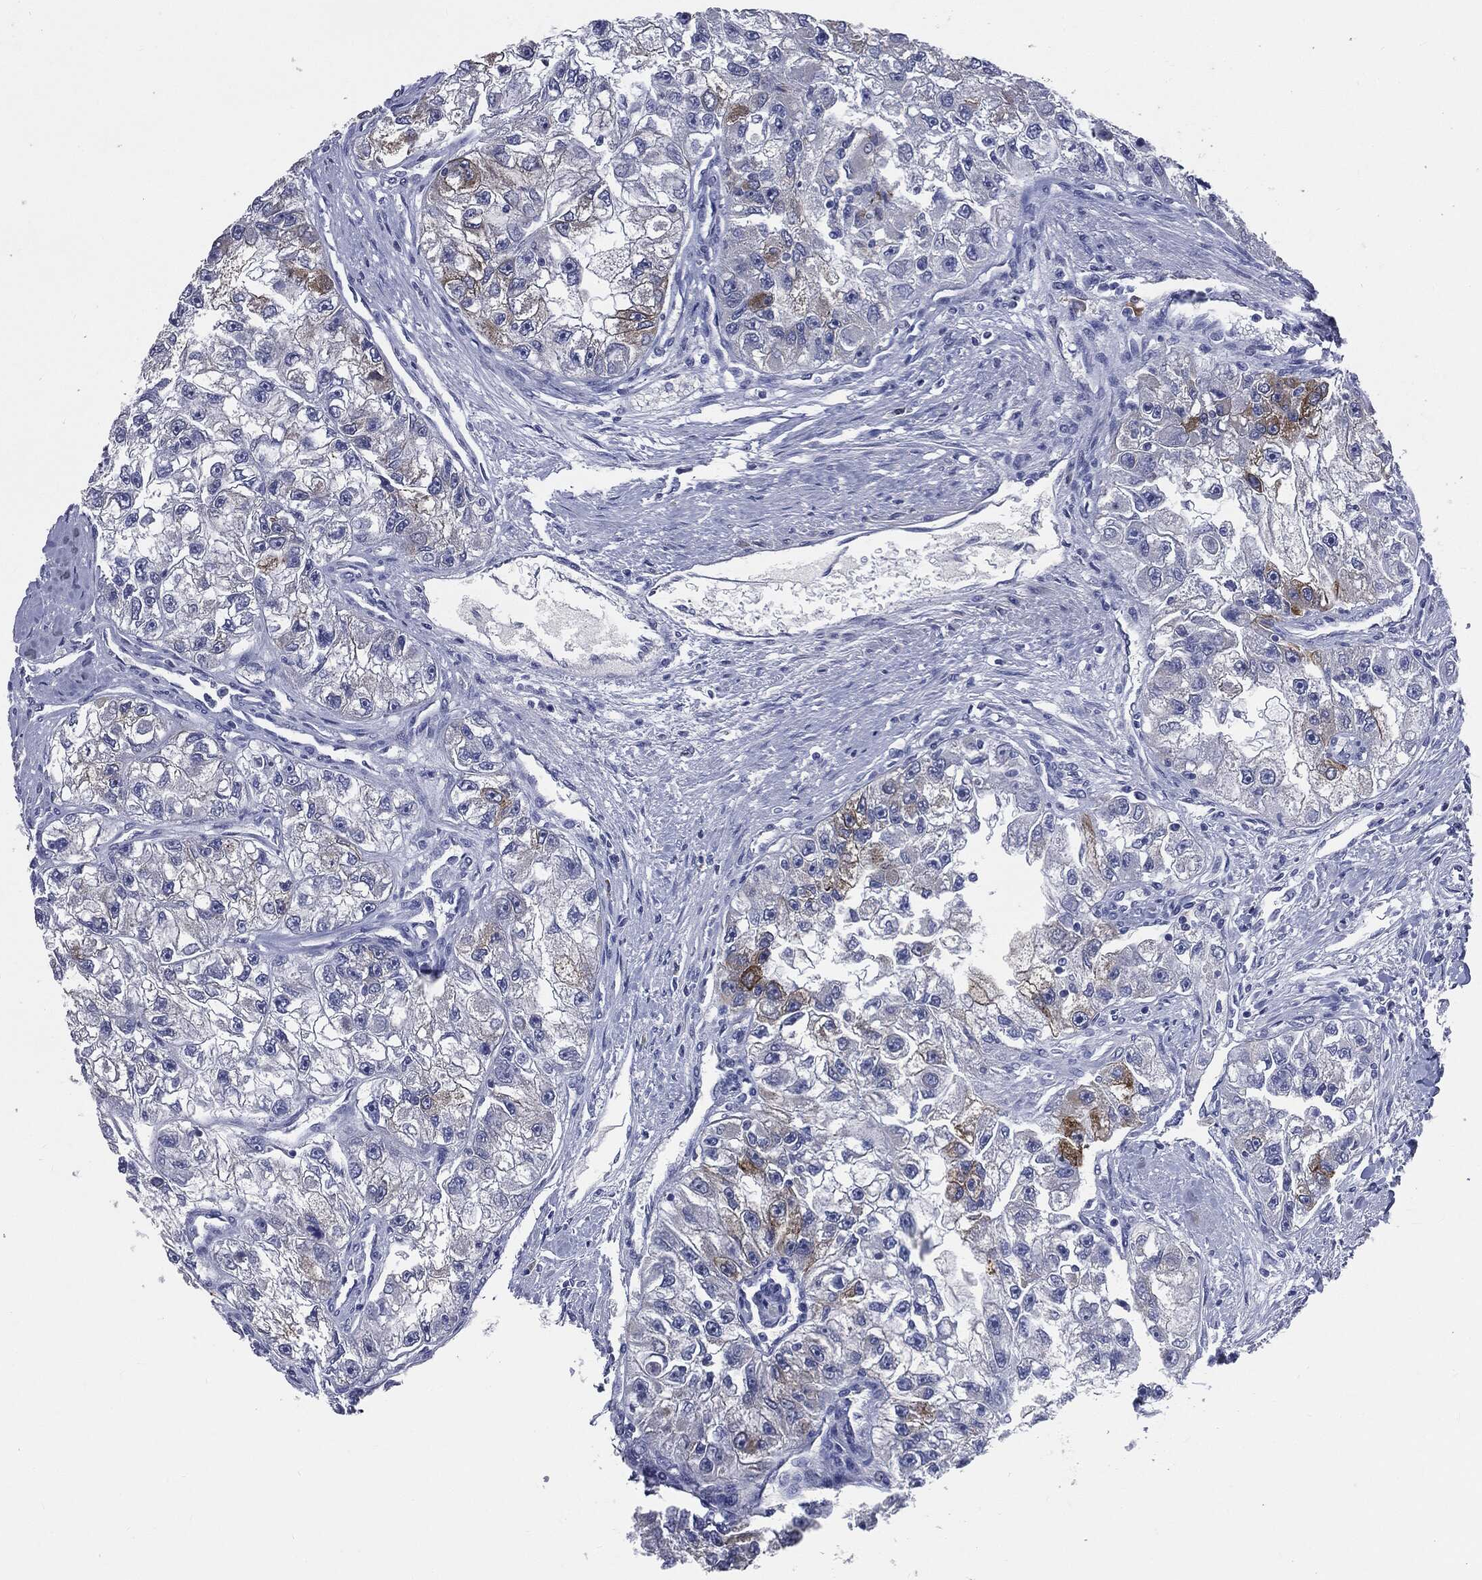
{"staining": {"intensity": "strong", "quantity": "<25%", "location": "cytoplasmic/membranous"}, "tissue": "renal cancer", "cell_type": "Tumor cells", "image_type": "cancer", "snomed": [{"axis": "morphology", "description": "Adenocarcinoma, NOS"}, {"axis": "topography", "description": "Kidney"}], "caption": "This histopathology image displays renal adenocarcinoma stained with immunohistochemistry to label a protein in brown. The cytoplasmic/membranous of tumor cells show strong positivity for the protein. Nuclei are counter-stained blue.", "gene": "PTGS2", "patient": {"sex": "male", "age": 63}}